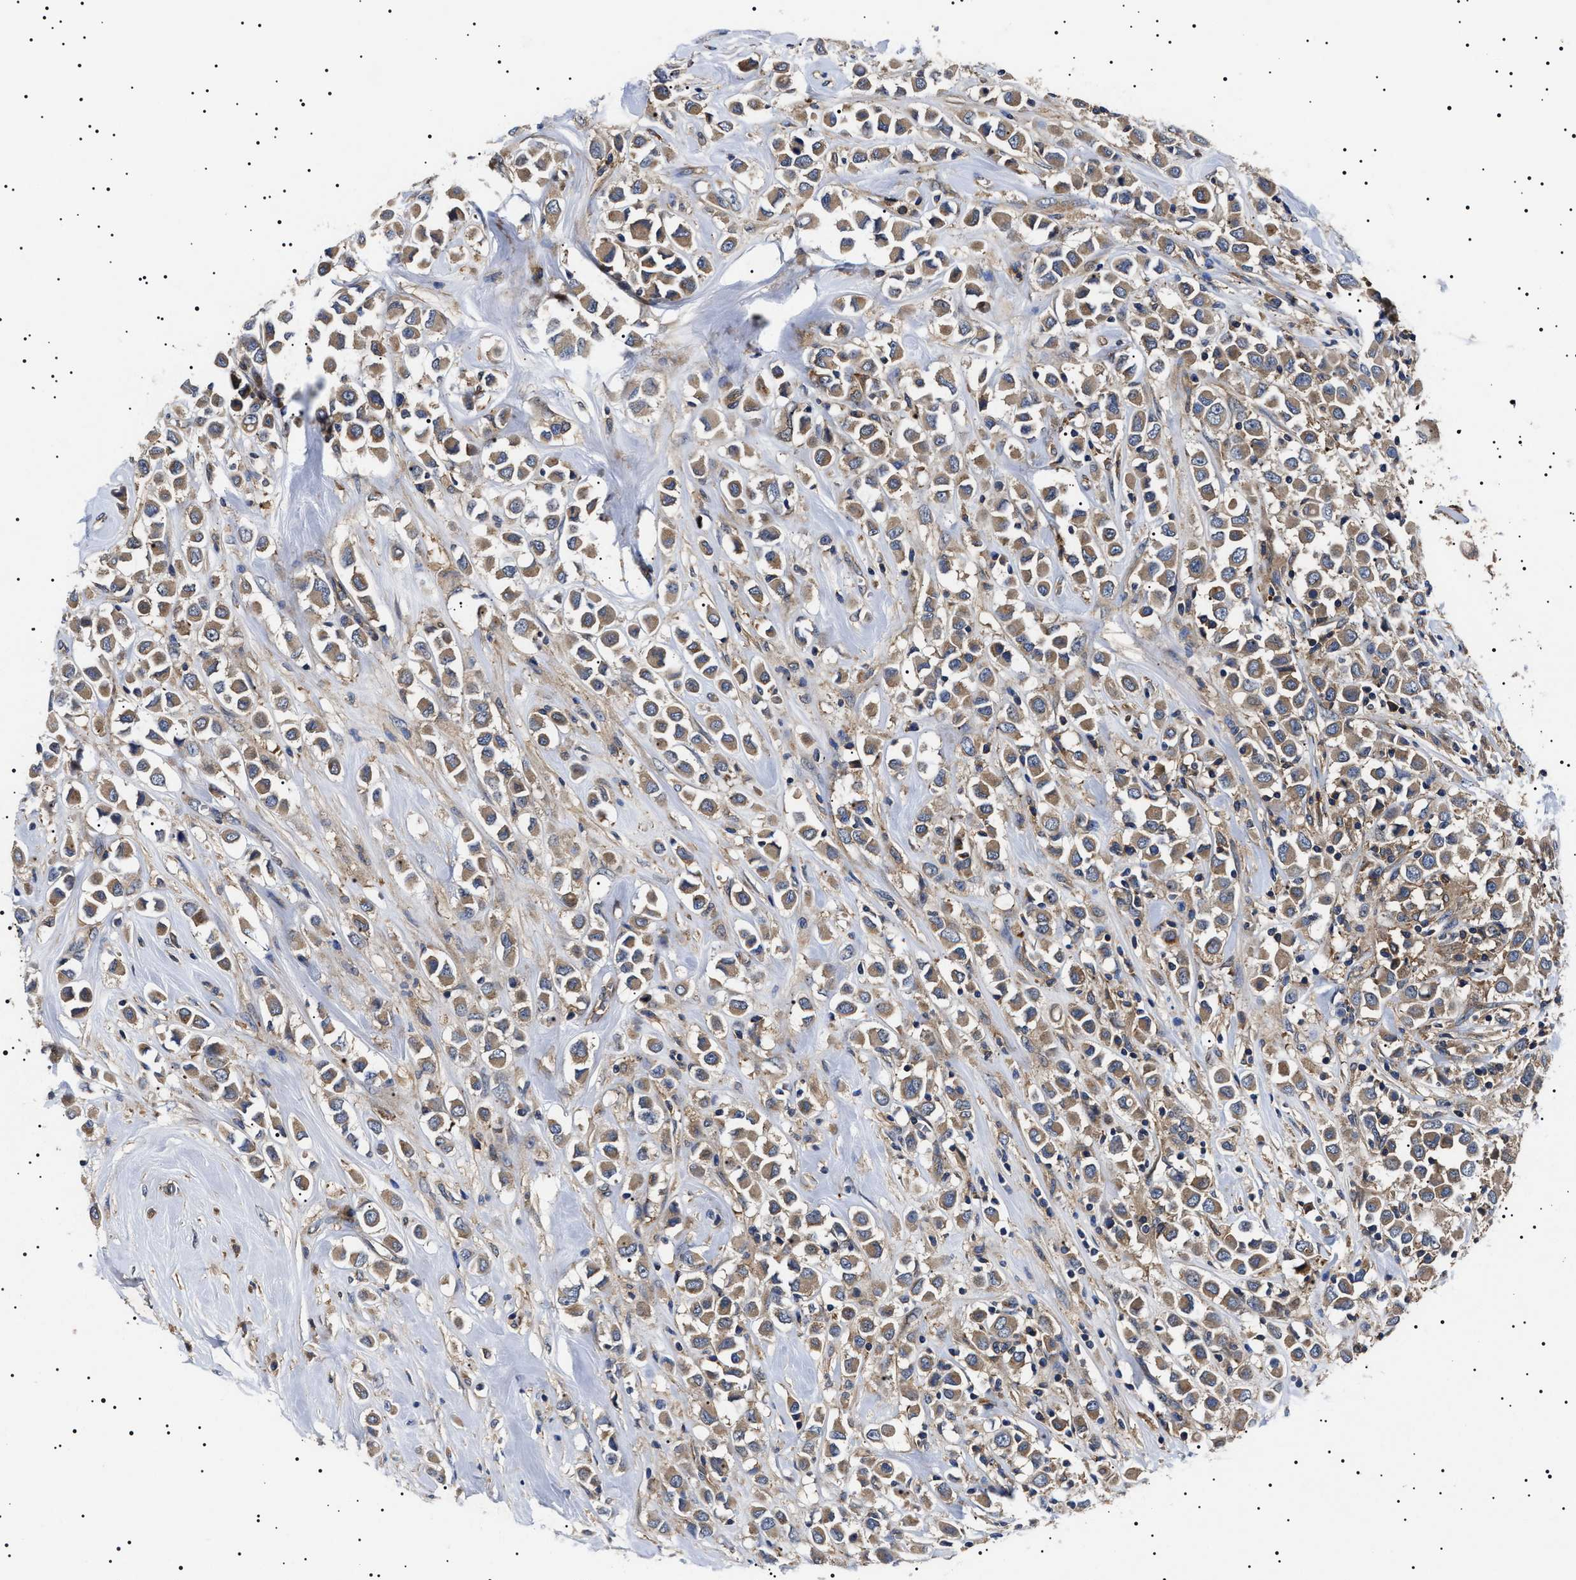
{"staining": {"intensity": "moderate", "quantity": ">75%", "location": "cytoplasmic/membranous"}, "tissue": "breast cancer", "cell_type": "Tumor cells", "image_type": "cancer", "snomed": [{"axis": "morphology", "description": "Duct carcinoma"}, {"axis": "topography", "description": "Breast"}], "caption": "Tumor cells display medium levels of moderate cytoplasmic/membranous expression in about >75% of cells in human breast infiltrating ductal carcinoma.", "gene": "TPP2", "patient": {"sex": "female", "age": 61}}